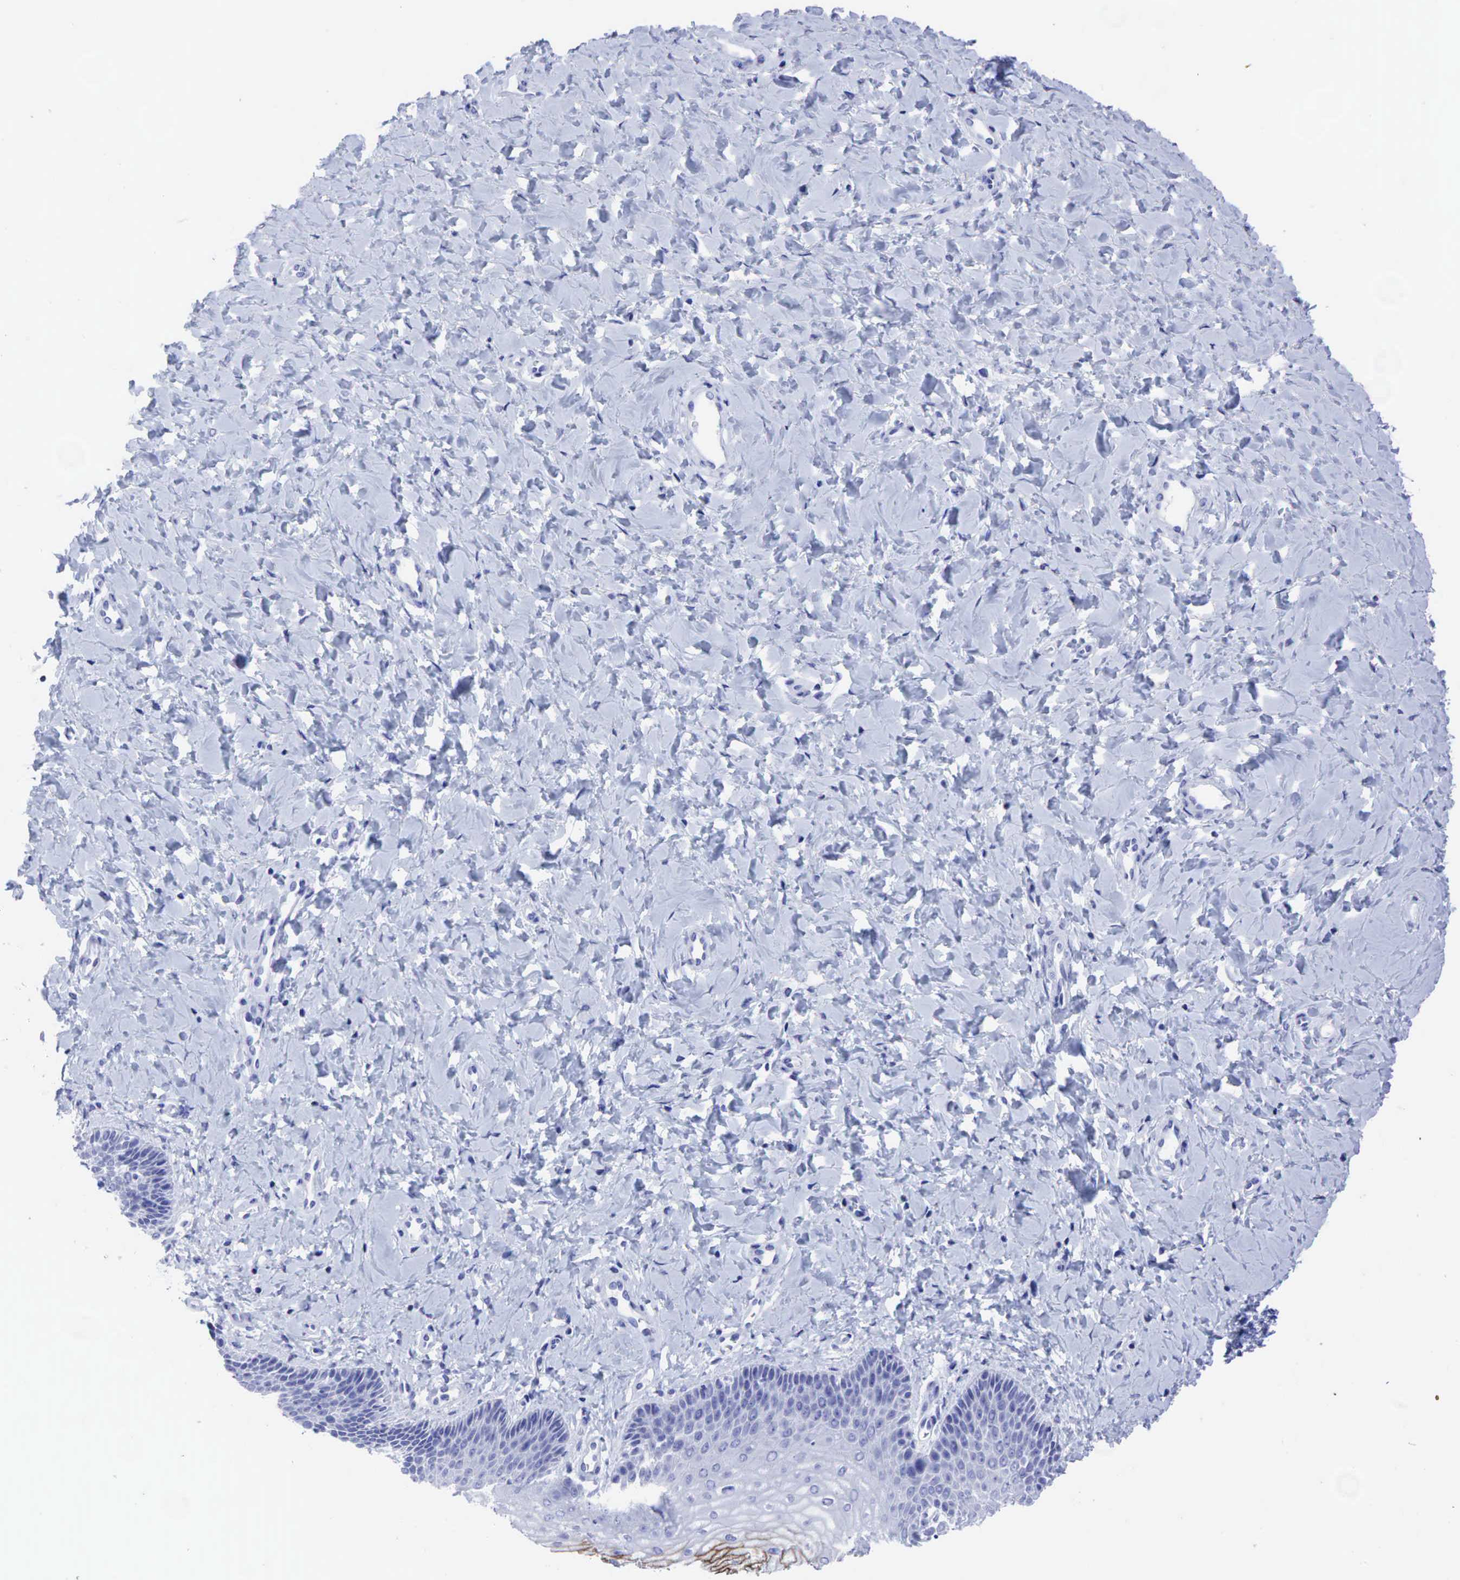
{"staining": {"intensity": "moderate", "quantity": "25%-75%", "location": "cytoplasmic/membranous"}, "tissue": "vagina", "cell_type": "Squamous epithelial cells", "image_type": "normal", "snomed": [{"axis": "morphology", "description": "Normal tissue, NOS"}, {"axis": "topography", "description": "Vagina"}], "caption": "IHC (DAB) staining of benign vagina reveals moderate cytoplasmic/membranous protein staining in approximately 25%-75% of squamous epithelial cells. (Brightfield microscopy of DAB IHC at high magnification).", "gene": "CEACAM5", "patient": {"sex": "female", "age": 68}}